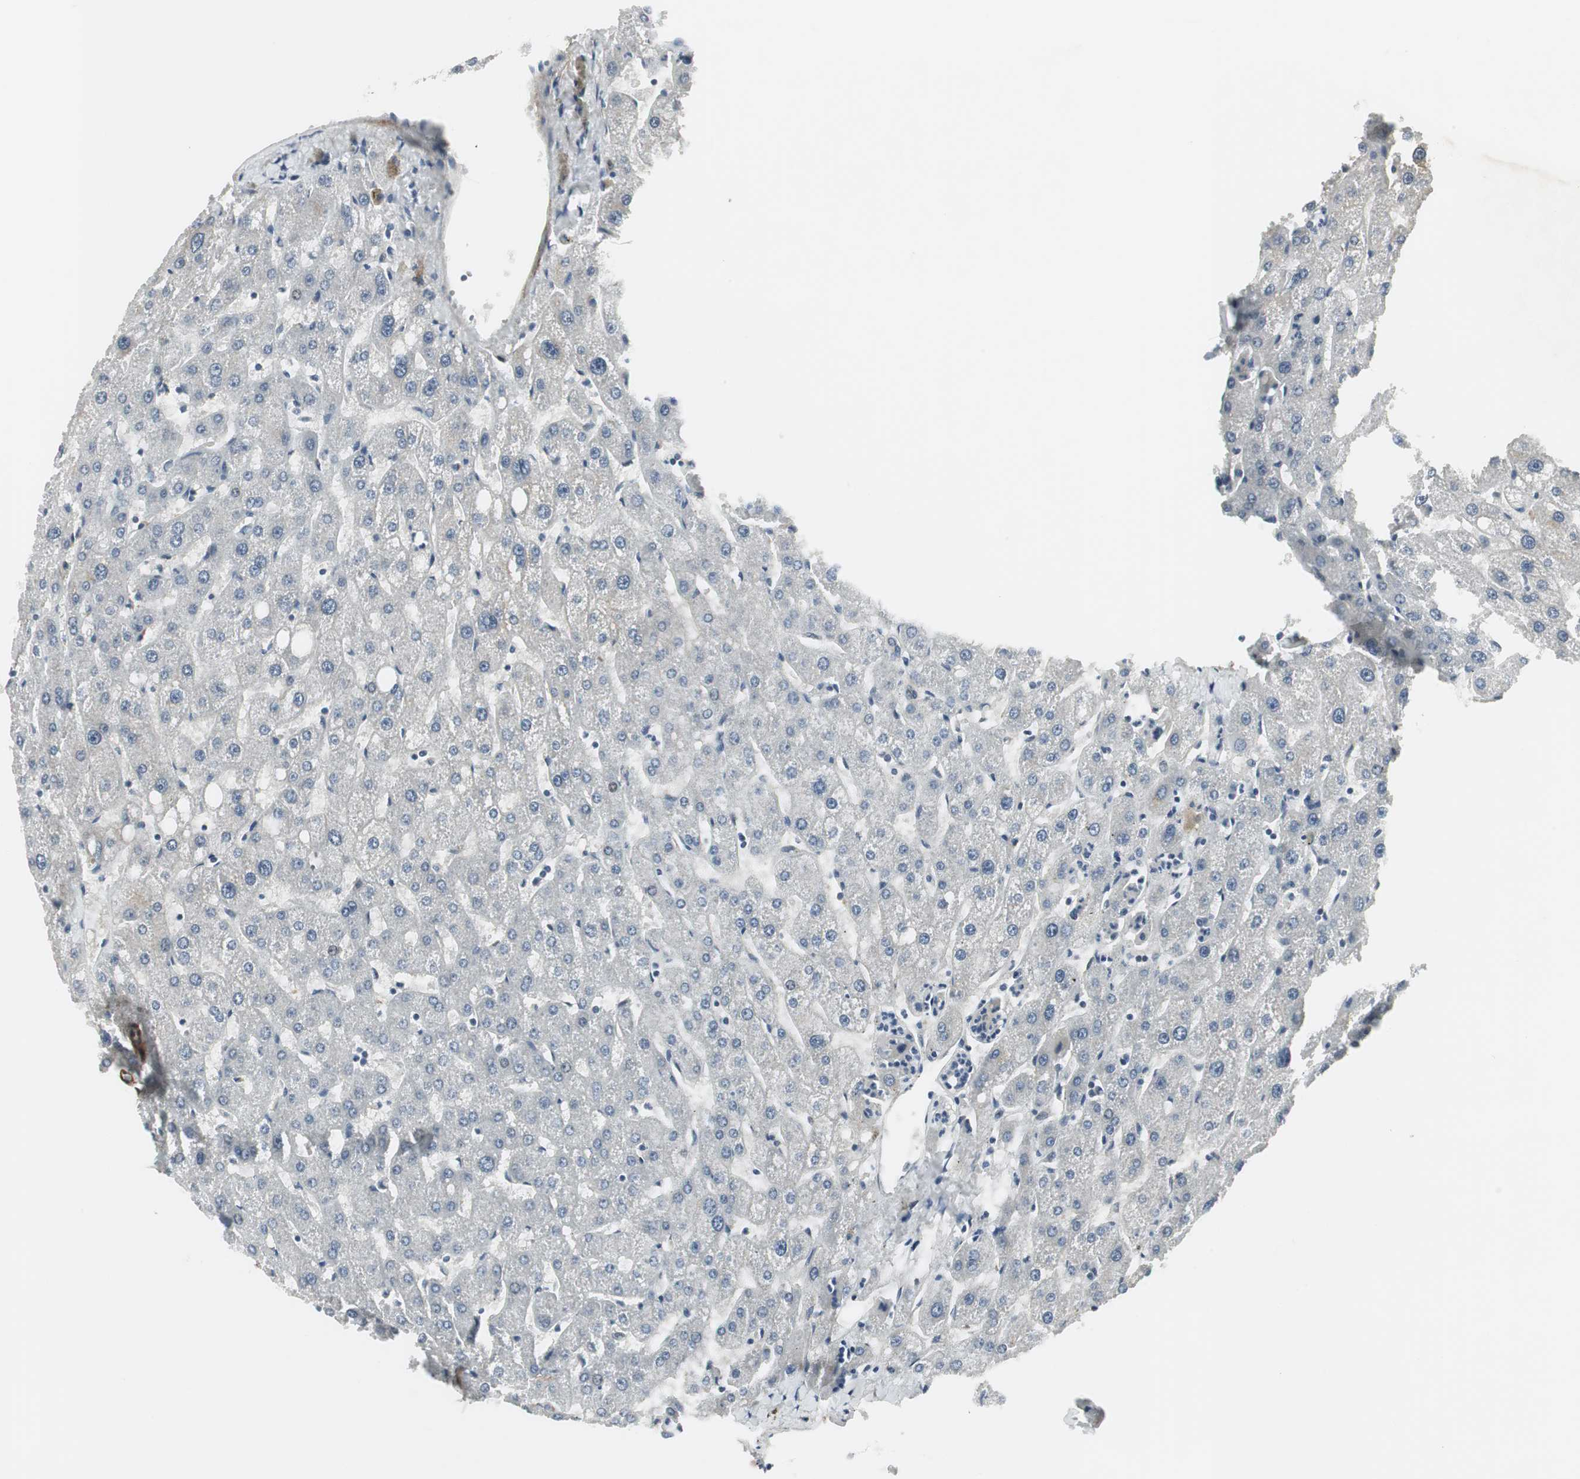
{"staining": {"intensity": "negative", "quantity": "none", "location": "none"}, "tissue": "liver", "cell_type": "Cholangiocytes", "image_type": "normal", "snomed": [{"axis": "morphology", "description": "Normal tissue, NOS"}, {"axis": "topography", "description": "Liver"}], "caption": "Normal liver was stained to show a protein in brown. There is no significant expression in cholangiocytes. Nuclei are stained in blue.", "gene": "SCYL3", "patient": {"sex": "male", "age": 67}}